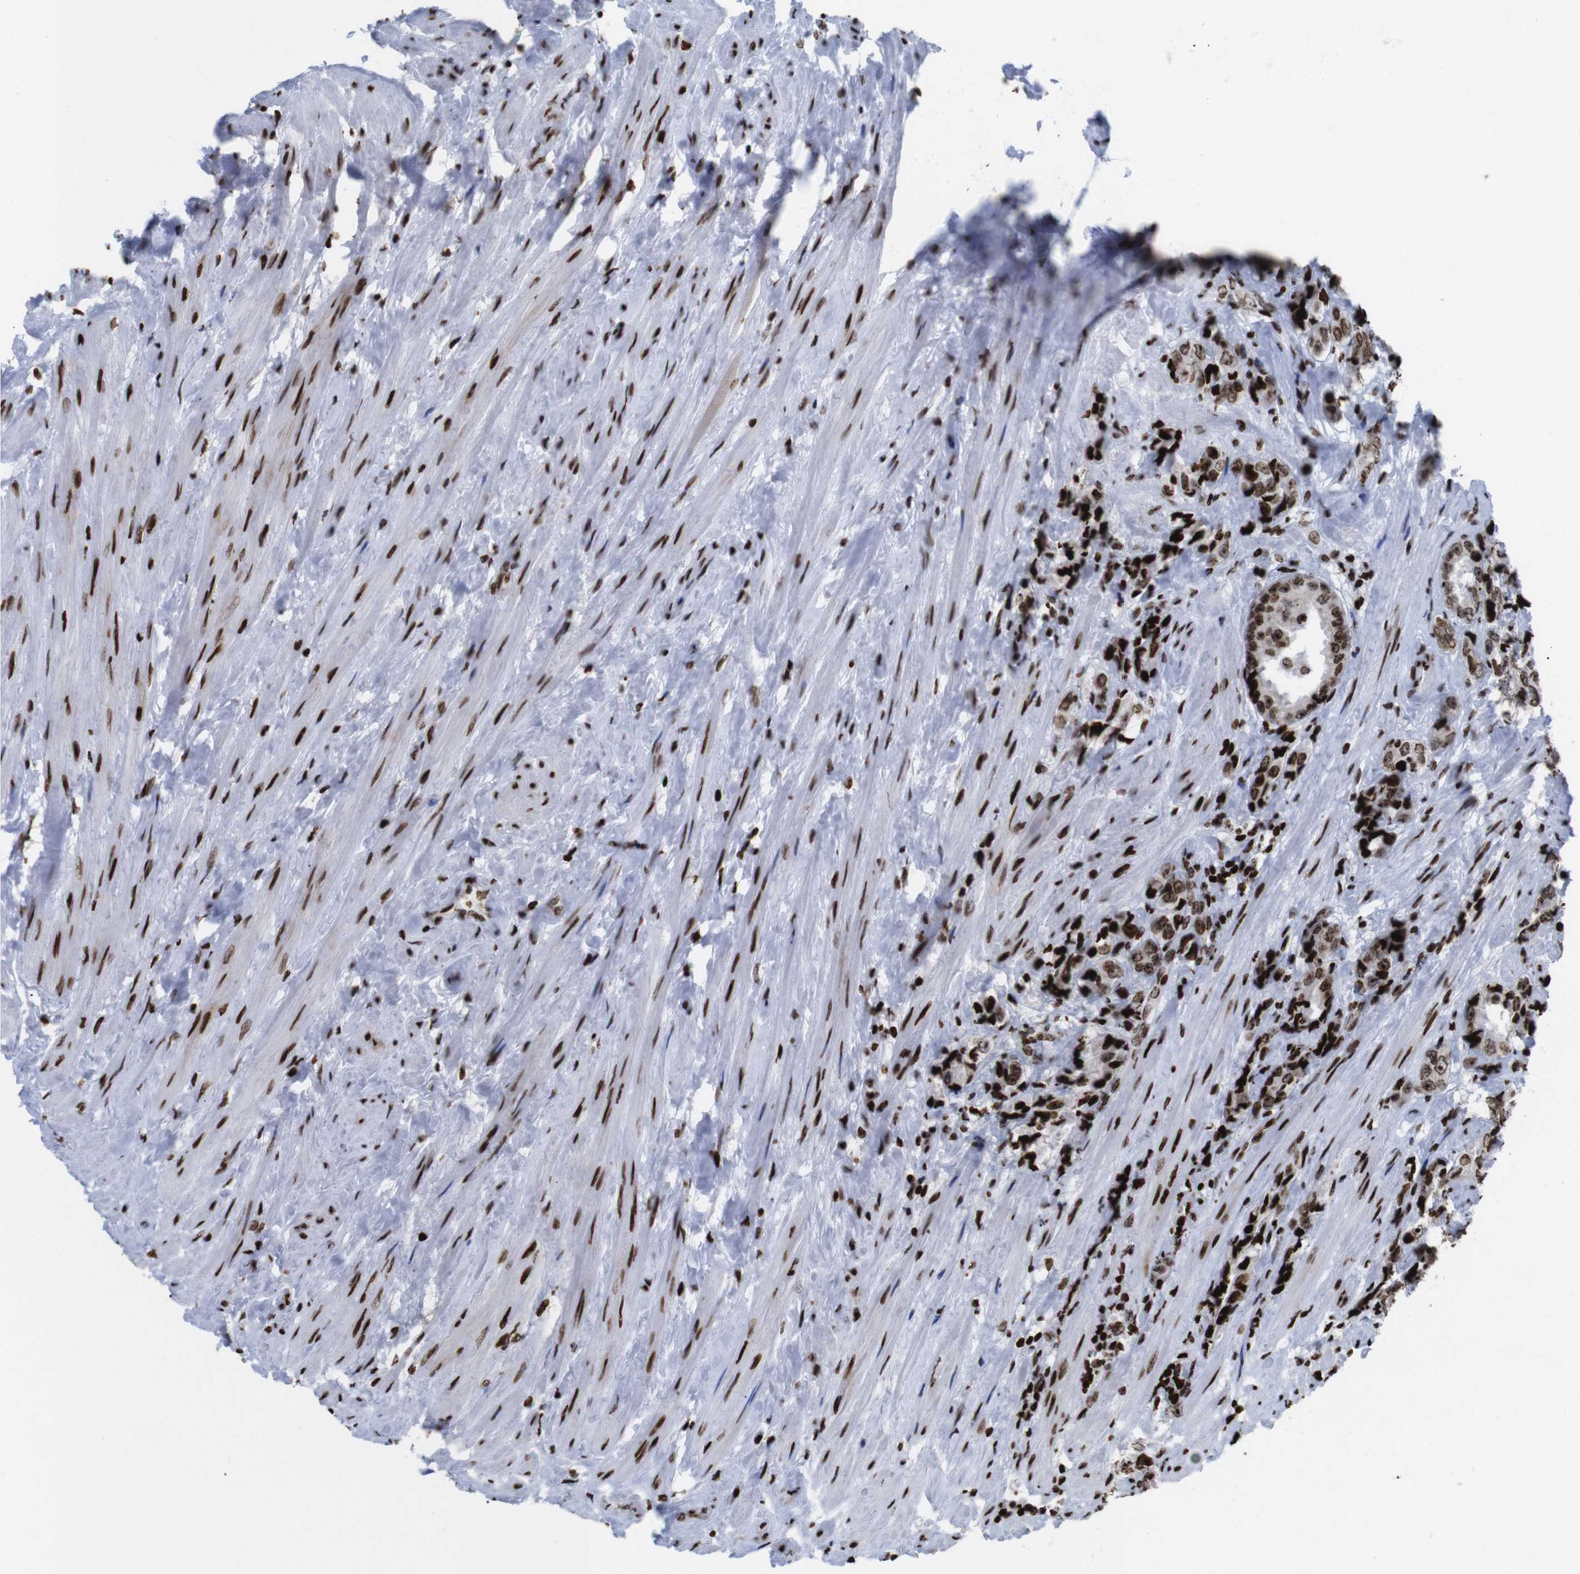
{"staining": {"intensity": "strong", "quantity": ">75%", "location": "nuclear"}, "tissue": "prostate cancer", "cell_type": "Tumor cells", "image_type": "cancer", "snomed": [{"axis": "morphology", "description": "Adenocarcinoma, High grade"}, {"axis": "topography", "description": "Prostate"}], "caption": "A photomicrograph of prostate high-grade adenocarcinoma stained for a protein shows strong nuclear brown staining in tumor cells. (Stains: DAB in brown, nuclei in blue, Microscopy: brightfield microscopy at high magnification).", "gene": "H1-4", "patient": {"sex": "male", "age": 61}}